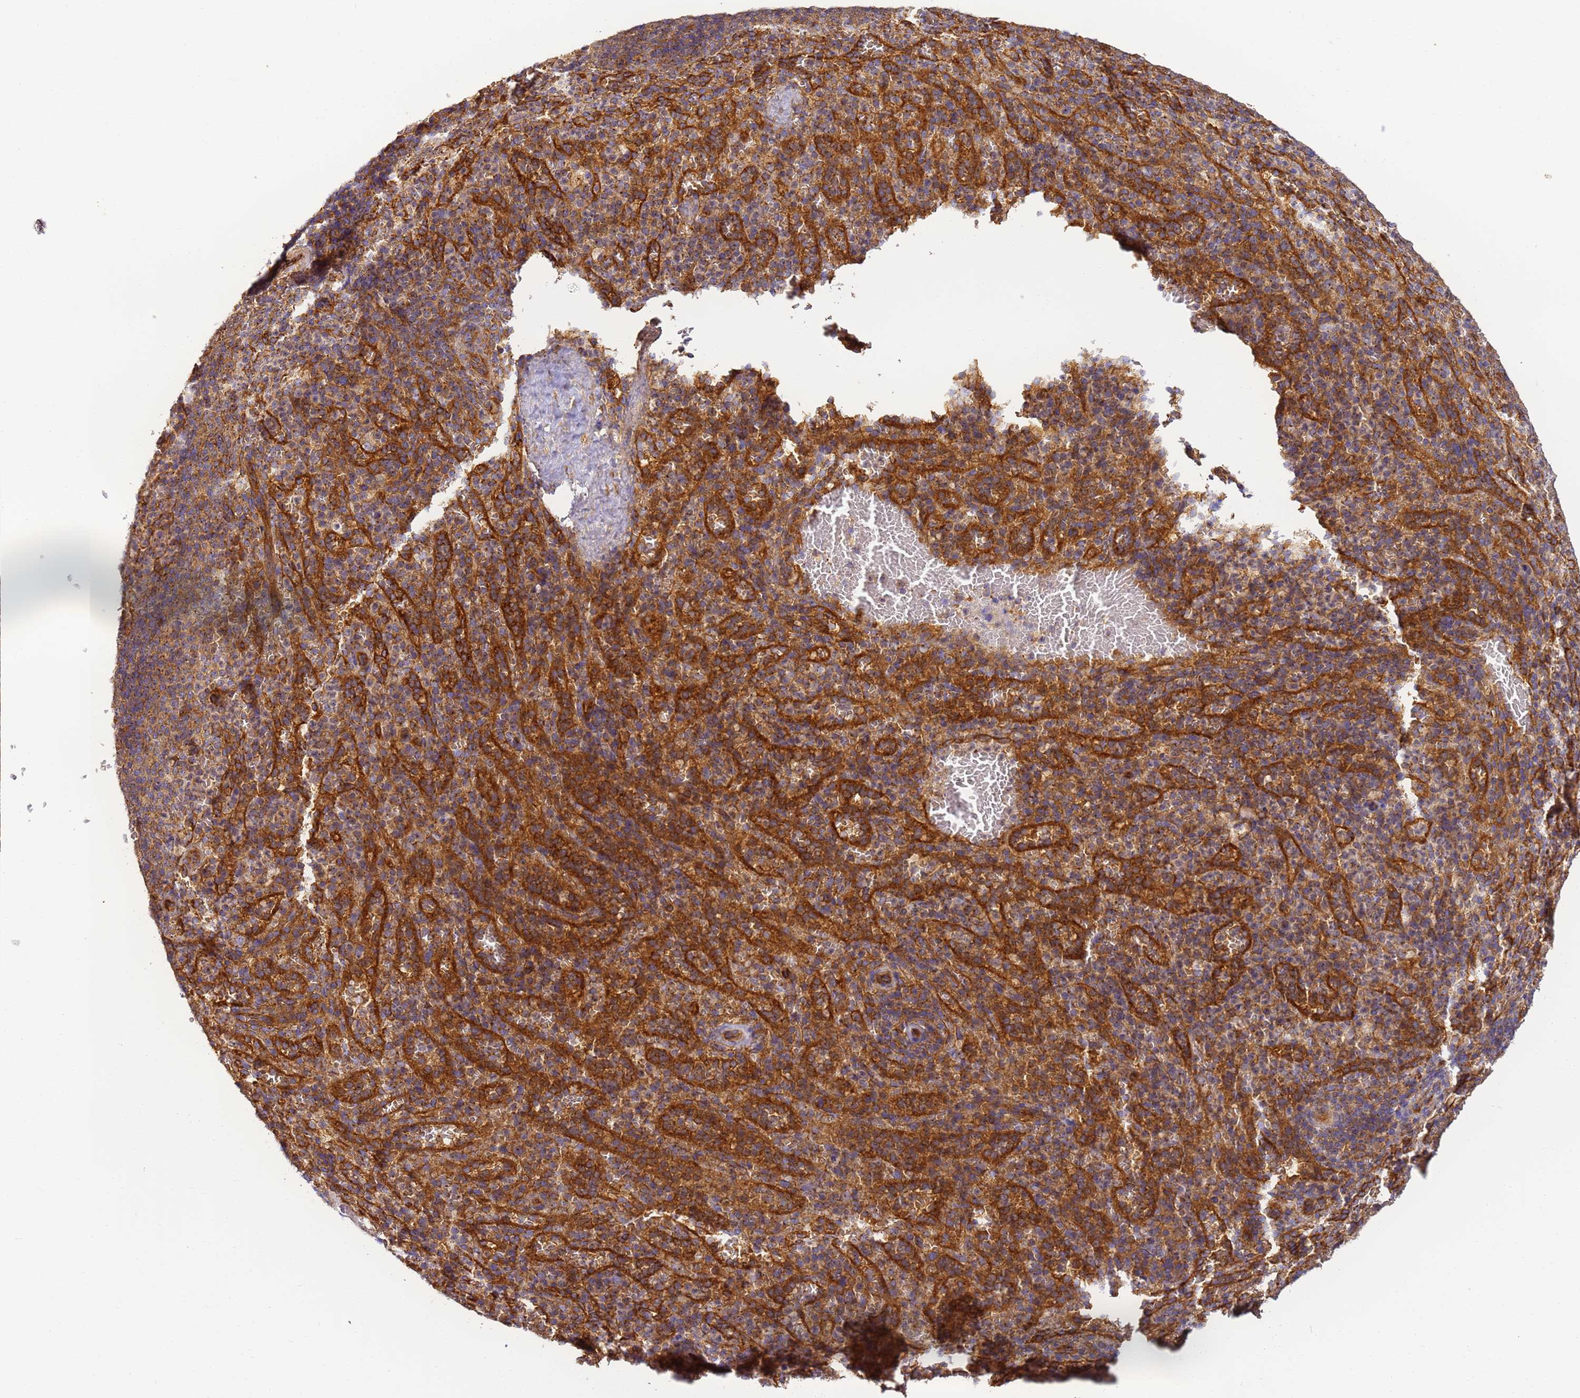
{"staining": {"intensity": "moderate", "quantity": "25%-75%", "location": "cytoplasmic/membranous"}, "tissue": "spleen", "cell_type": "Cells in red pulp", "image_type": "normal", "snomed": [{"axis": "morphology", "description": "Normal tissue, NOS"}, {"axis": "topography", "description": "Spleen"}], "caption": "DAB immunohistochemical staining of benign human spleen reveals moderate cytoplasmic/membranous protein staining in approximately 25%-75% of cells in red pulp.", "gene": "DYNC1I2", "patient": {"sex": "female", "age": 21}}